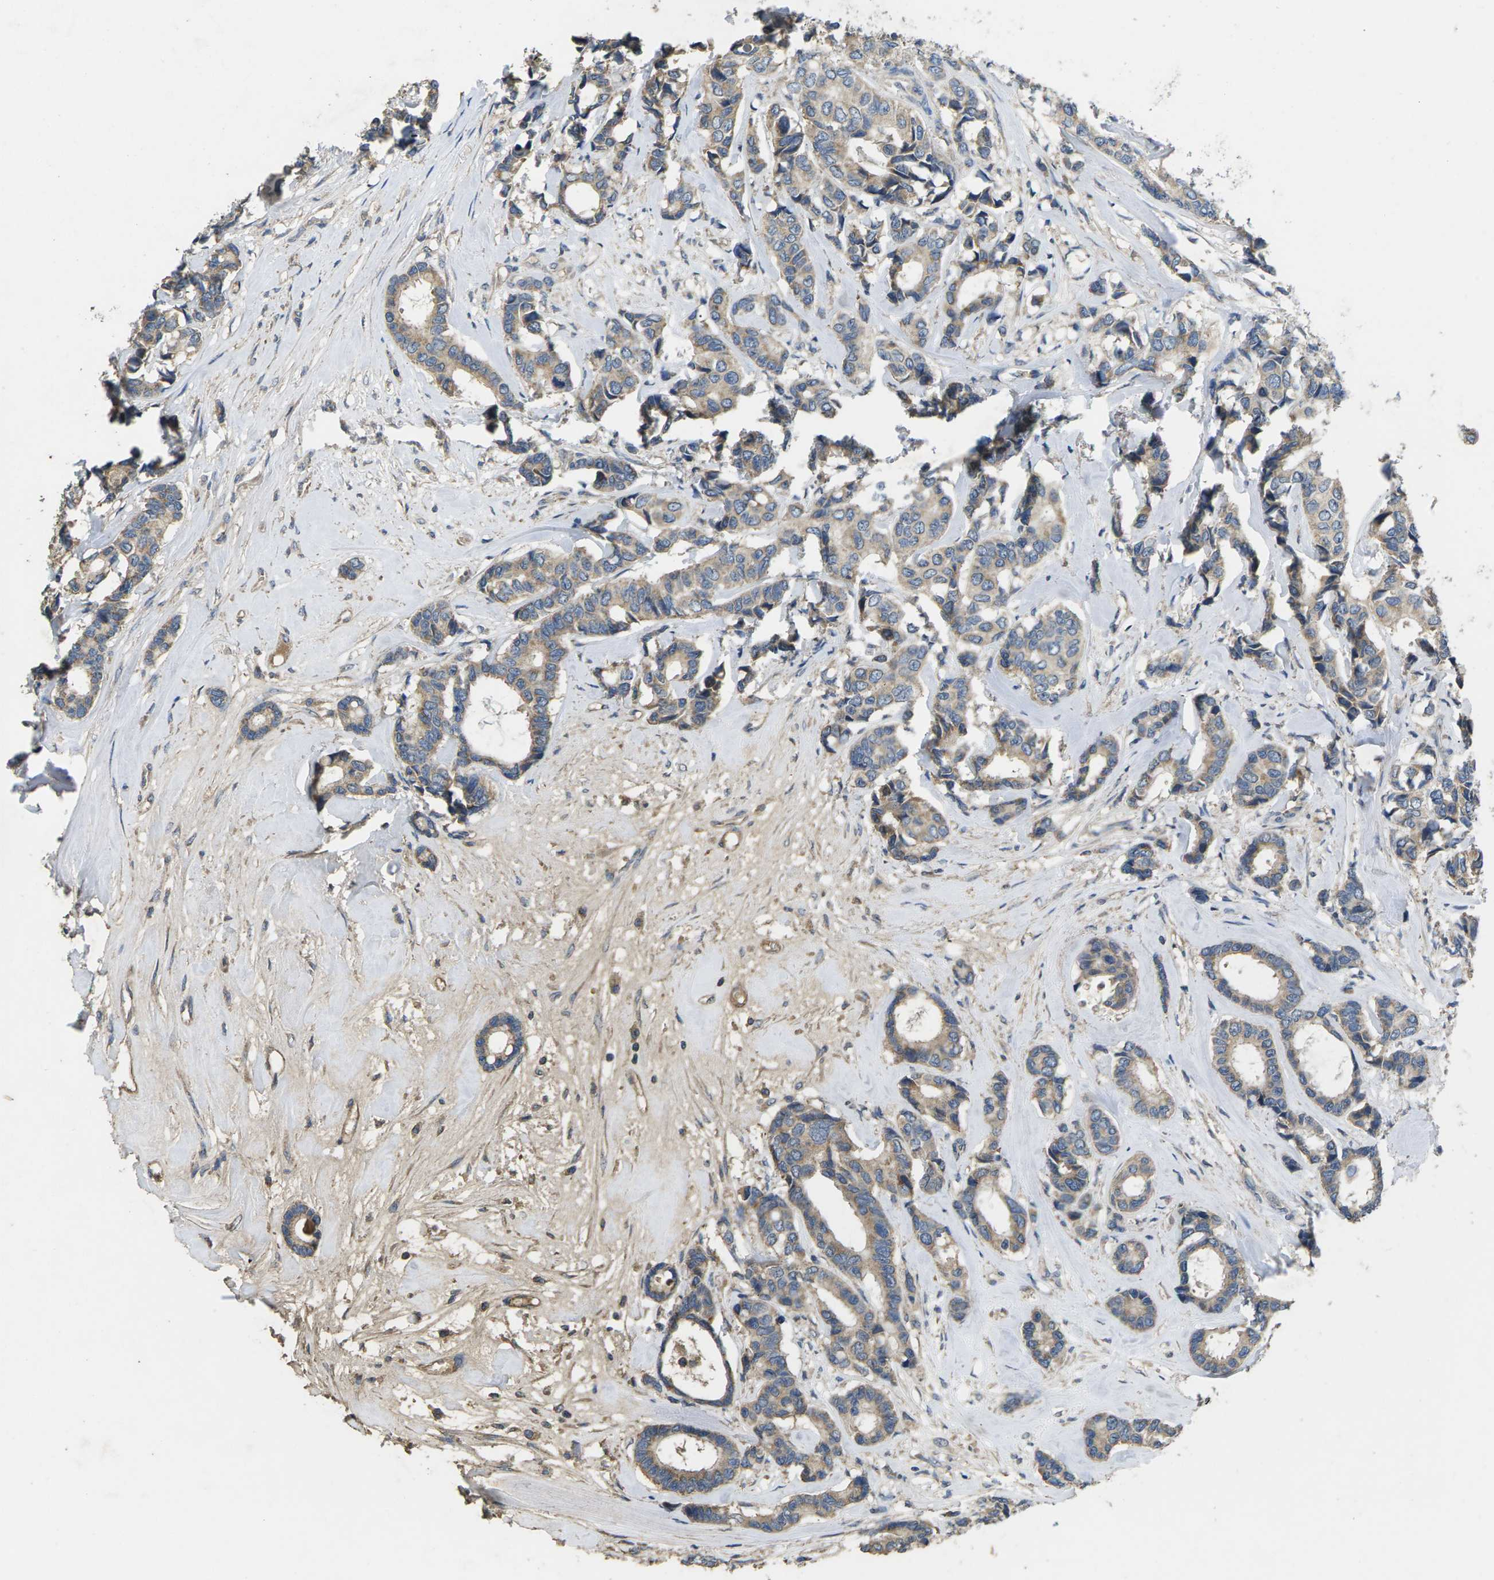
{"staining": {"intensity": "weak", "quantity": "25%-75%", "location": "cytoplasmic/membranous"}, "tissue": "breast cancer", "cell_type": "Tumor cells", "image_type": "cancer", "snomed": [{"axis": "morphology", "description": "Duct carcinoma"}, {"axis": "topography", "description": "Breast"}], "caption": "IHC image of breast intraductal carcinoma stained for a protein (brown), which reveals low levels of weak cytoplasmic/membranous staining in about 25%-75% of tumor cells.", "gene": "B4GAT1", "patient": {"sex": "female", "age": 87}}